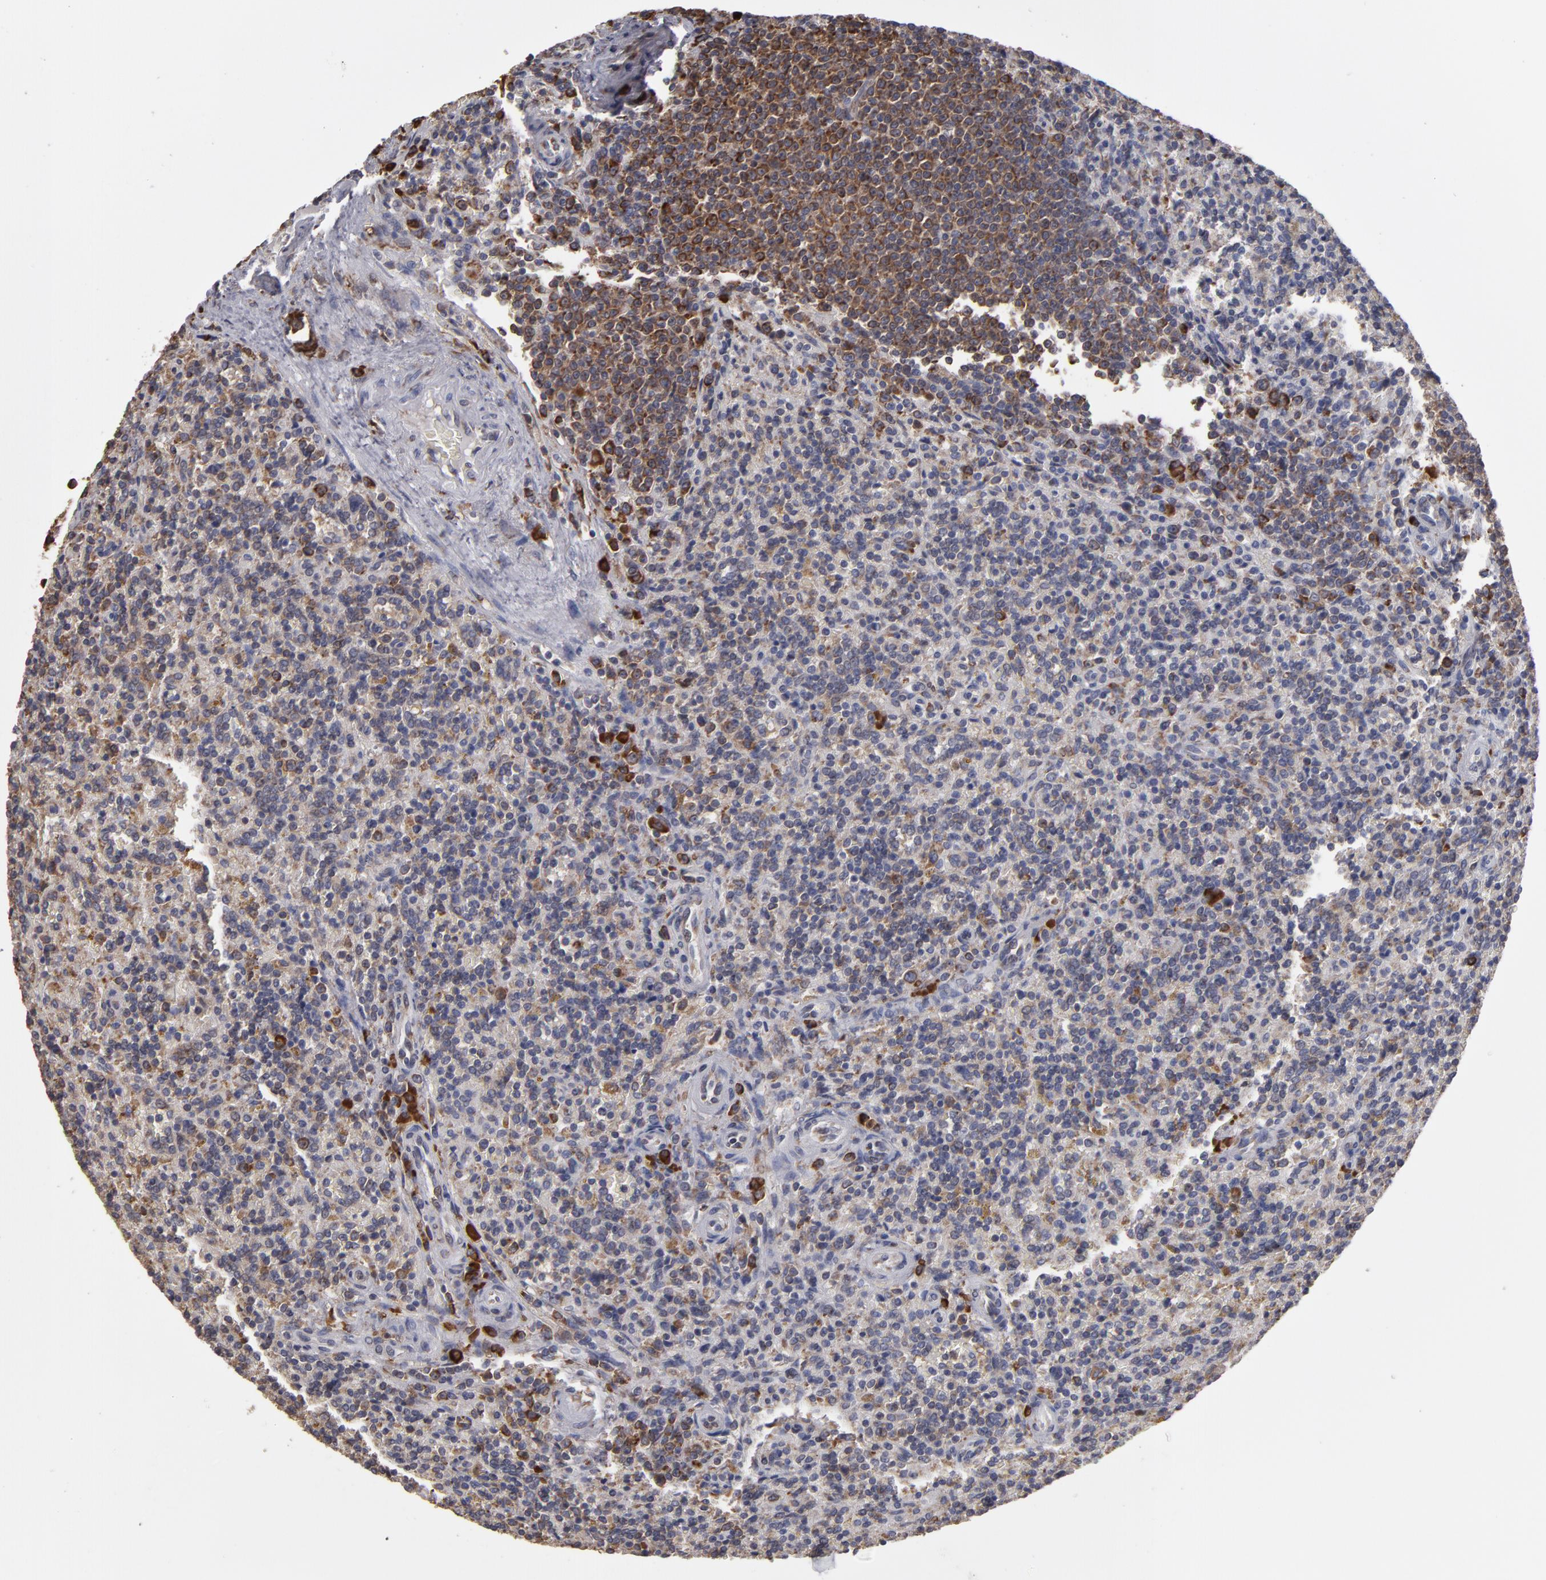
{"staining": {"intensity": "weak", "quantity": "25%-75%", "location": "cytoplasmic/membranous"}, "tissue": "lymphoma", "cell_type": "Tumor cells", "image_type": "cancer", "snomed": [{"axis": "morphology", "description": "Malignant lymphoma, non-Hodgkin's type, Low grade"}, {"axis": "topography", "description": "Spleen"}], "caption": "Immunohistochemical staining of malignant lymphoma, non-Hodgkin's type (low-grade) demonstrates weak cytoplasmic/membranous protein expression in approximately 25%-75% of tumor cells. (DAB (3,3'-diaminobenzidine) IHC, brown staining for protein, blue staining for nuclei).", "gene": "SND1", "patient": {"sex": "male", "age": 67}}